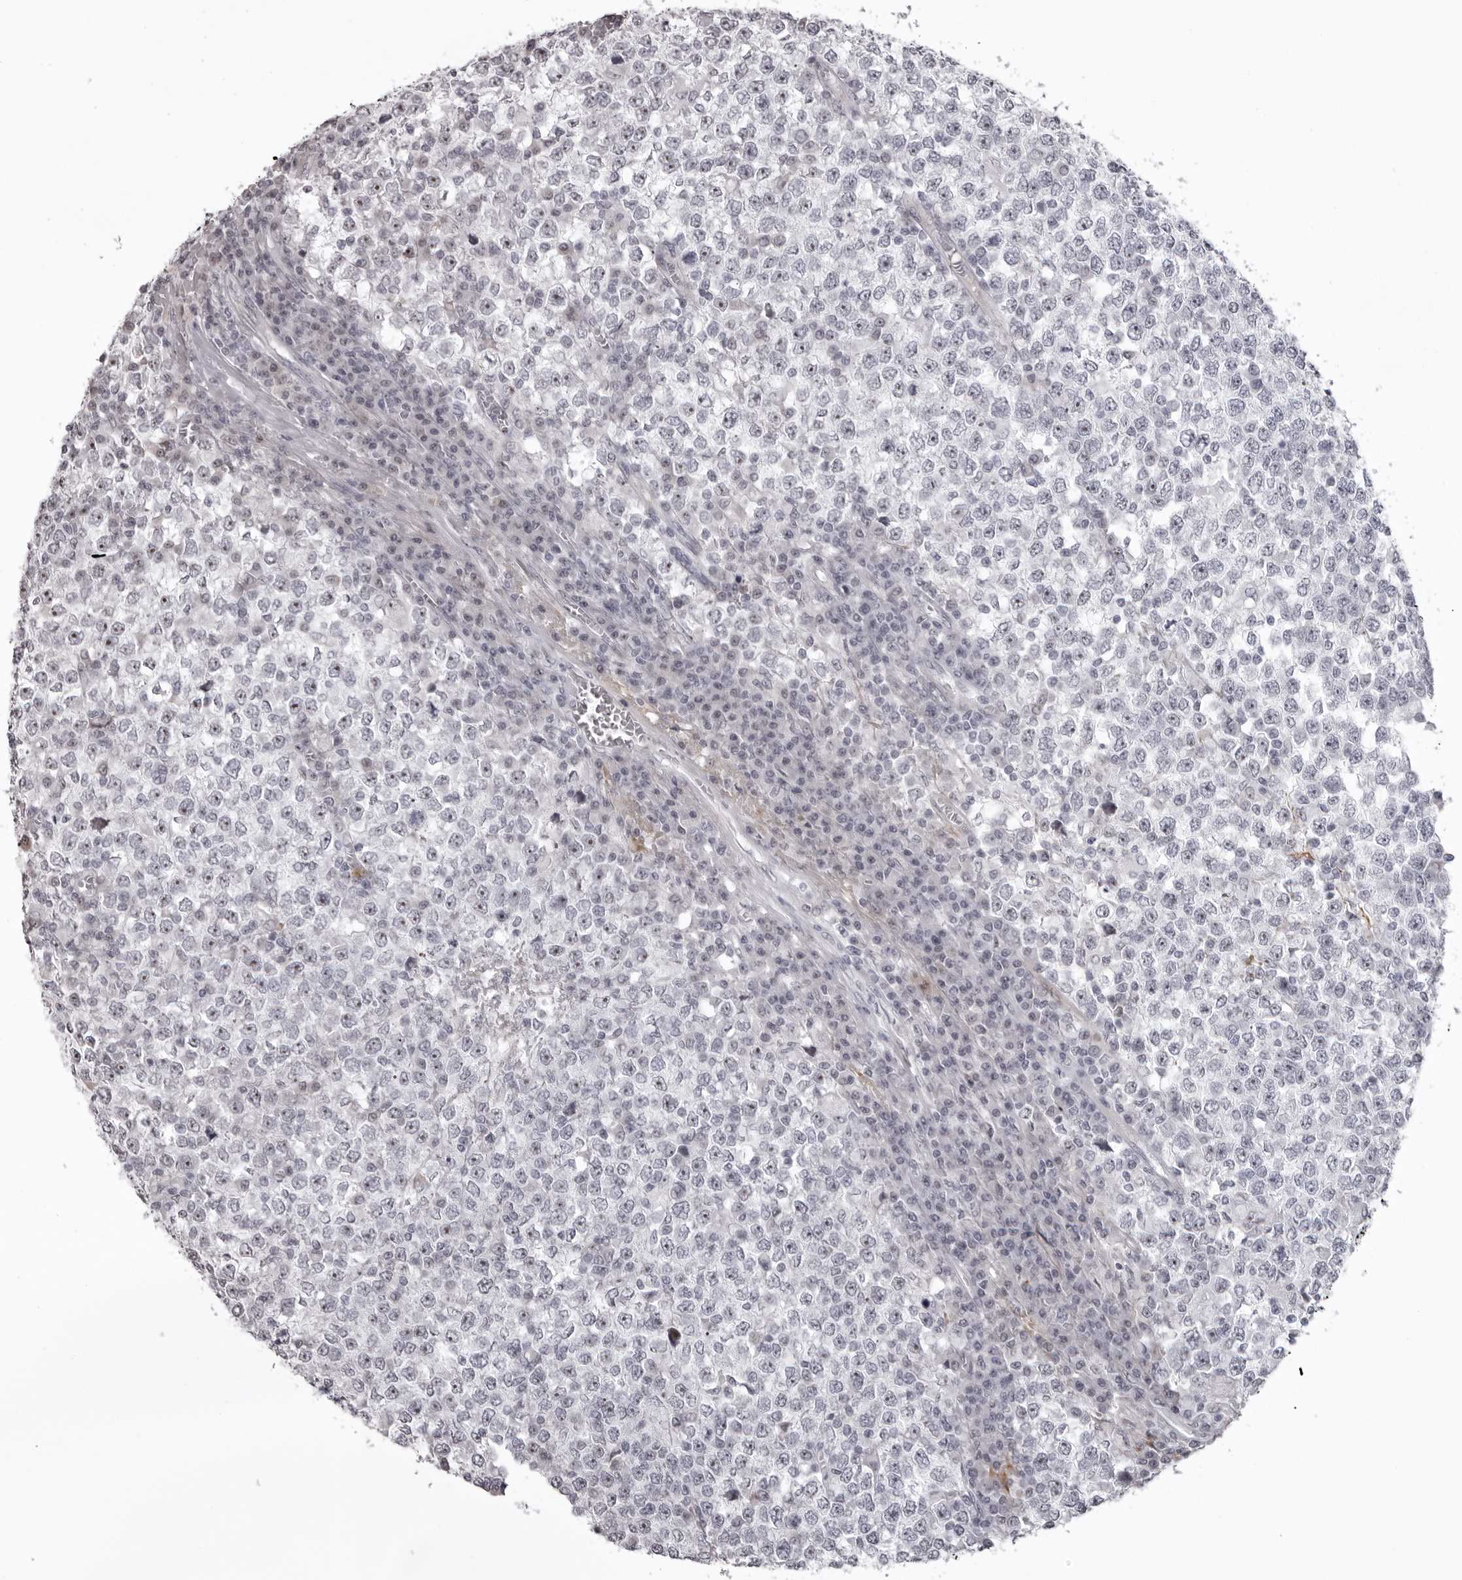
{"staining": {"intensity": "weak", "quantity": "25%-75%", "location": "nuclear"}, "tissue": "testis cancer", "cell_type": "Tumor cells", "image_type": "cancer", "snomed": [{"axis": "morphology", "description": "Seminoma, NOS"}, {"axis": "topography", "description": "Testis"}], "caption": "Human testis cancer stained for a protein (brown) reveals weak nuclear positive positivity in approximately 25%-75% of tumor cells.", "gene": "HELZ", "patient": {"sex": "male", "age": 65}}